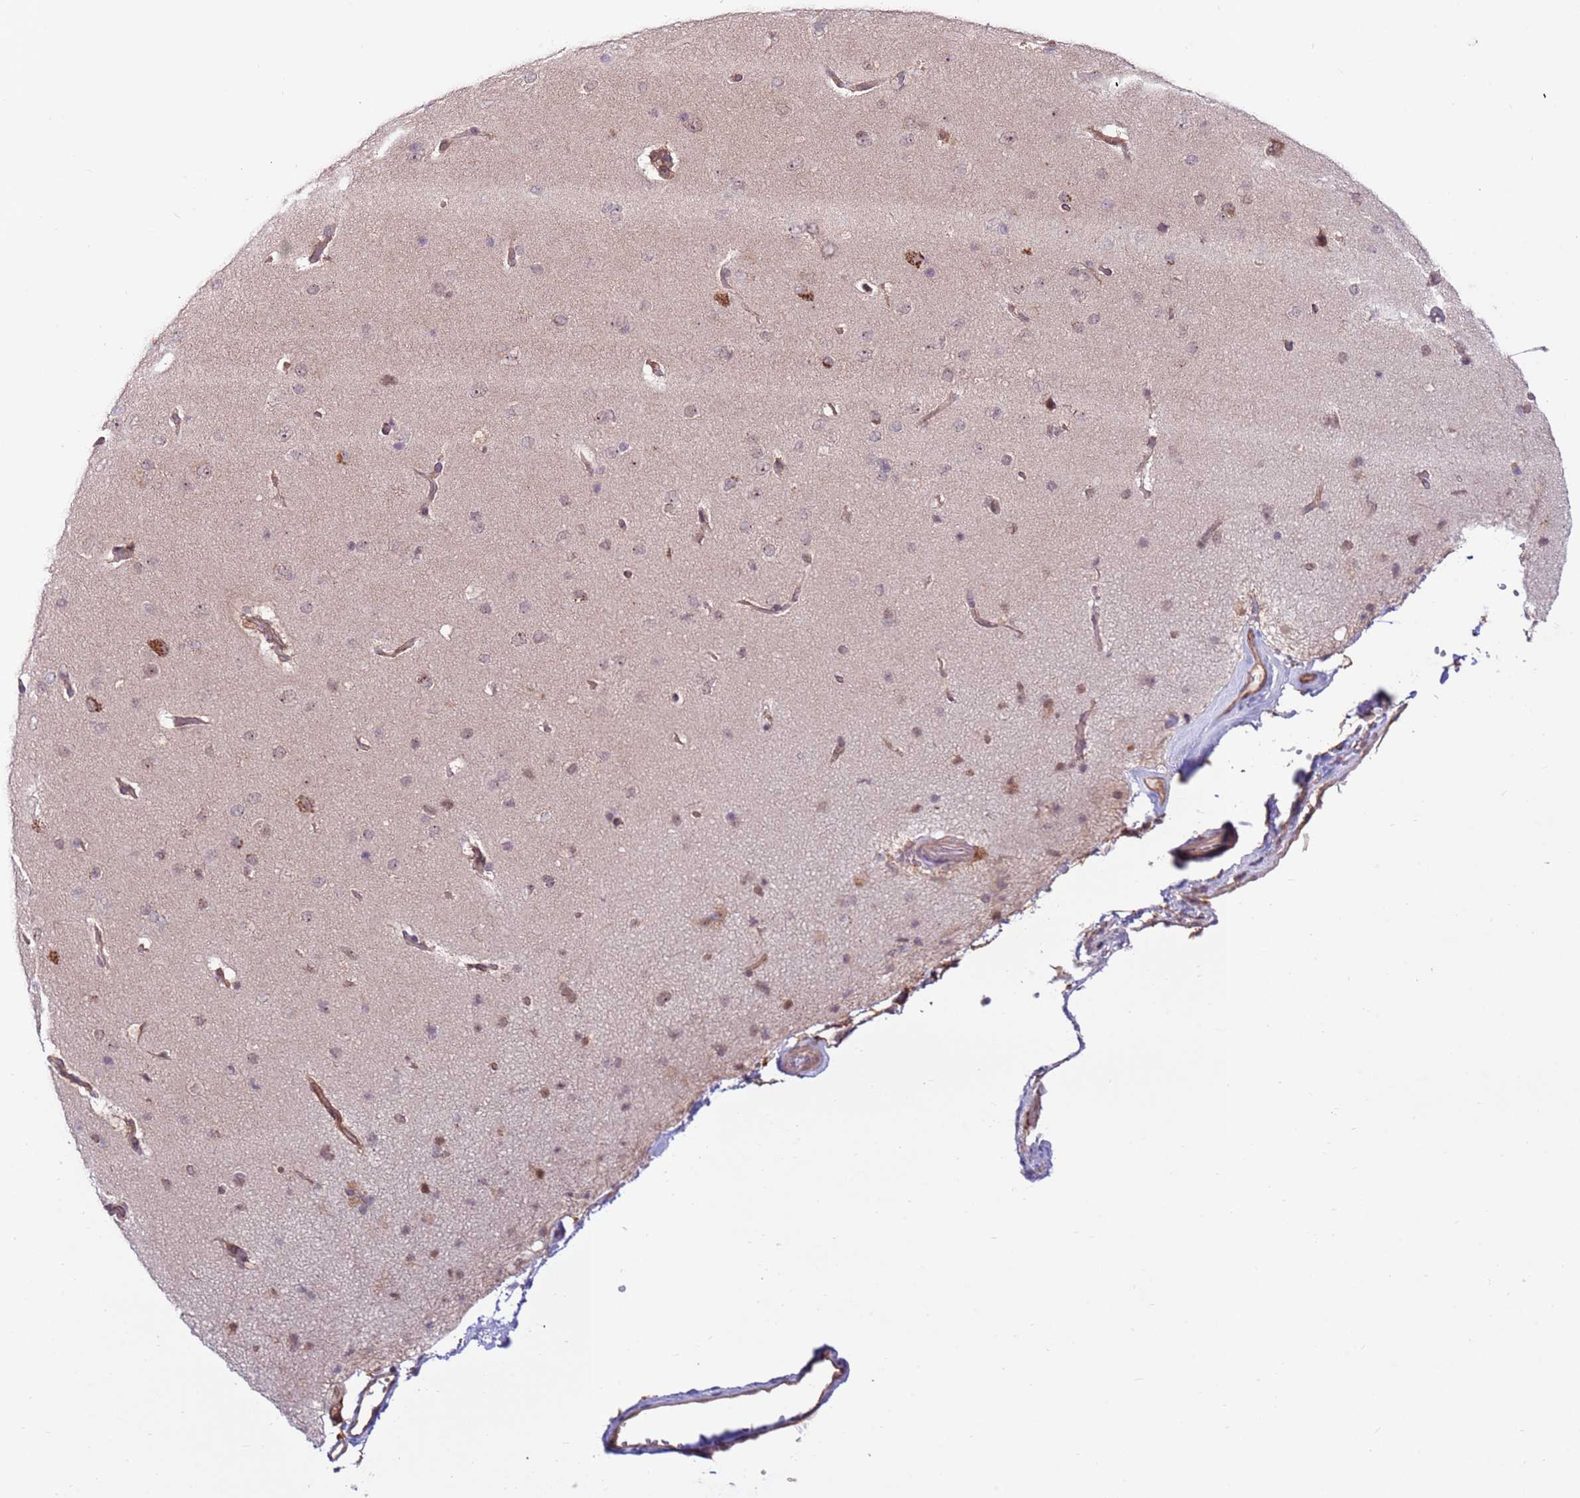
{"staining": {"intensity": "weak", "quantity": ">75%", "location": "cytoplasmic/membranous"}, "tissue": "cerebral cortex", "cell_type": "Endothelial cells", "image_type": "normal", "snomed": [{"axis": "morphology", "description": "Normal tissue, NOS"}, {"axis": "topography", "description": "Cerebral cortex"}], "caption": "This is a micrograph of IHC staining of benign cerebral cortex, which shows weak expression in the cytoplasmic/membranous of endothelial cells.", "gene": "DCAF4", "patient": {"sex": "male", "age": 62}}